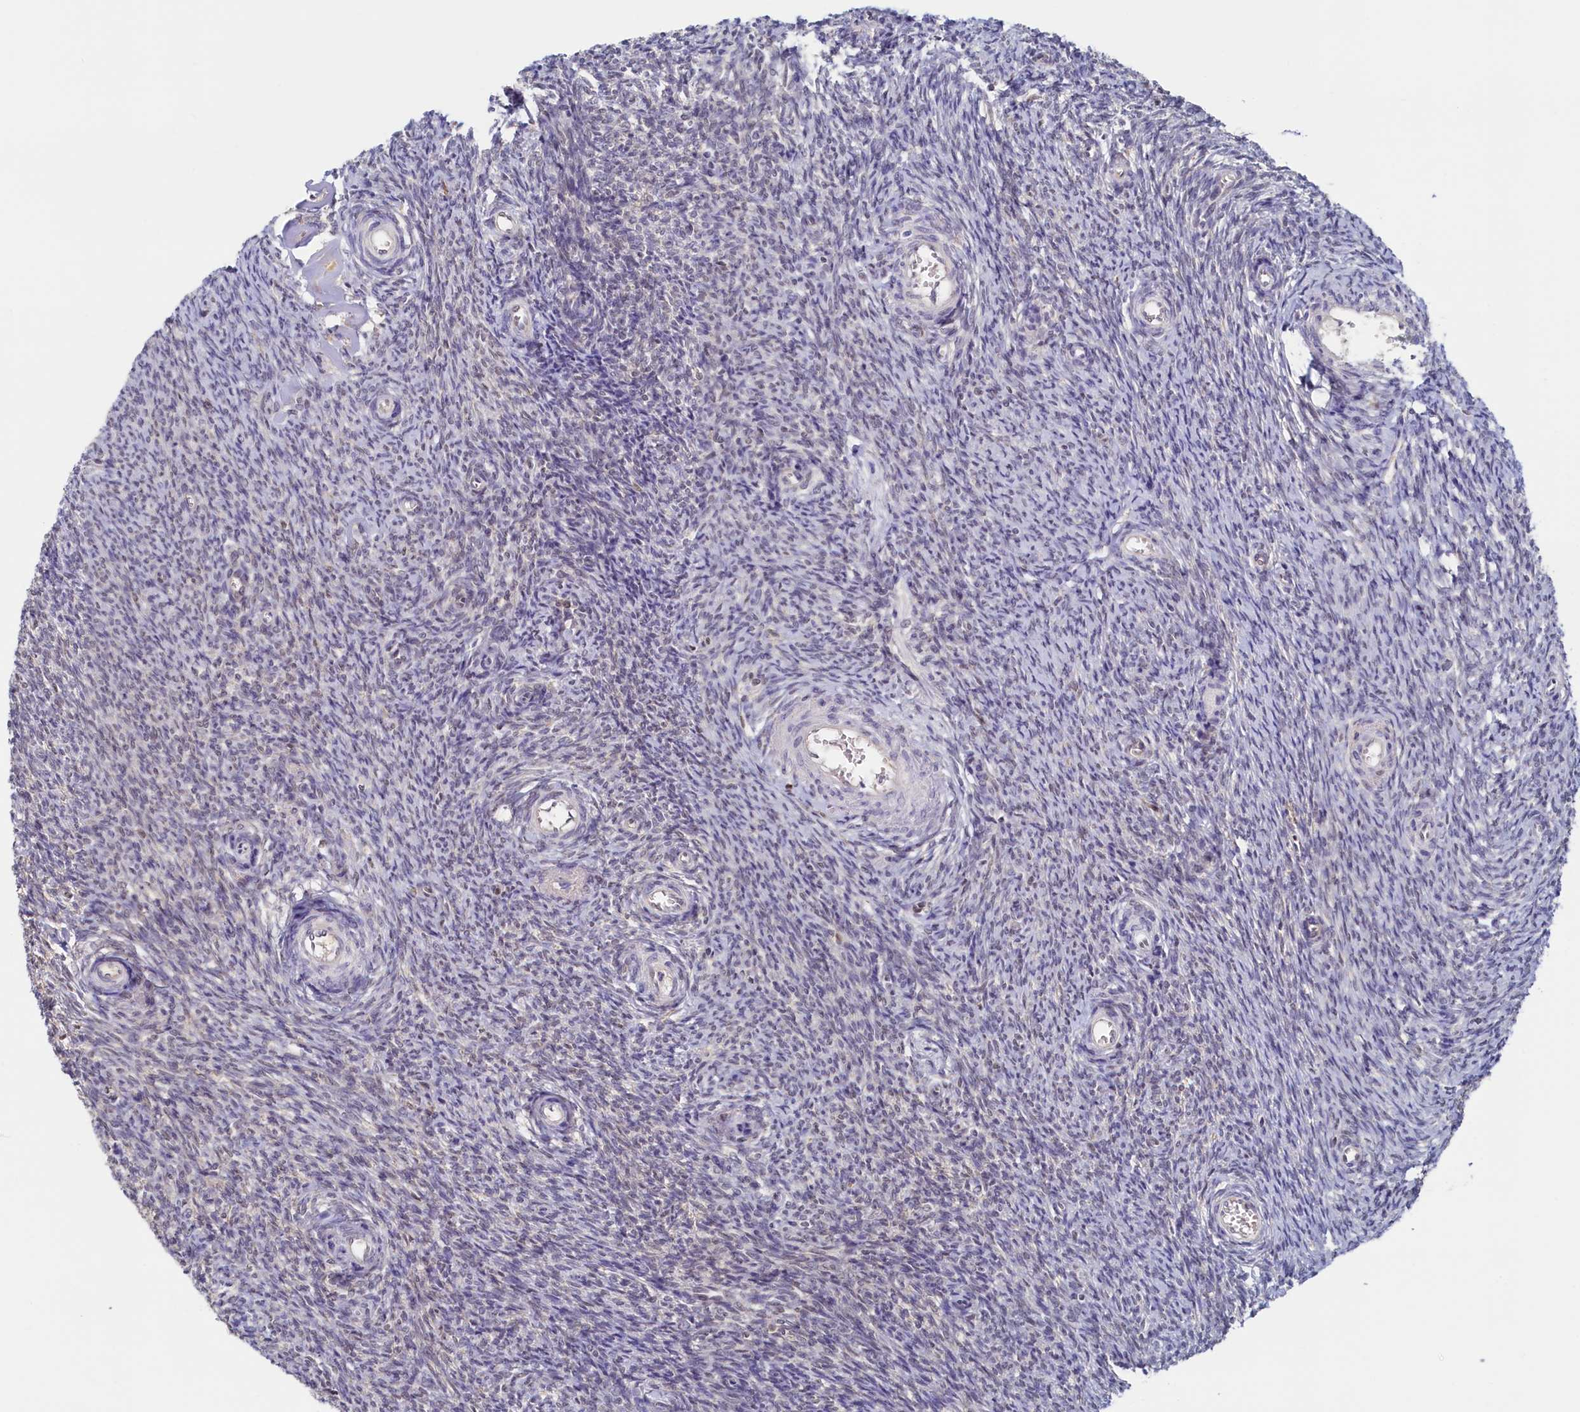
{"staining": {"intensity": "moderate", "quantity": "<25%", "location": "nuclear"}, "tissue": "ovary", "cell_type": "Ovarian stroma cells", "image_type": "normal", "snomed": [{"axis": "morphology", "description": "Normal tissue, NOS"}, {"axis": "topography", "description": "Ovary"}], "caption": "Moderate nuclear positivity is present in about <25% of ovarian stroma cells in unremarkable ovary. The staining is performed using DAB (3,3'-diaminobenzidine) brown chromogen to label protein expression. The nuclei are counter-stained blue using hematoxylin.", "gene": "PAAF1", "patient": {"sex": "female", "age": 44}}